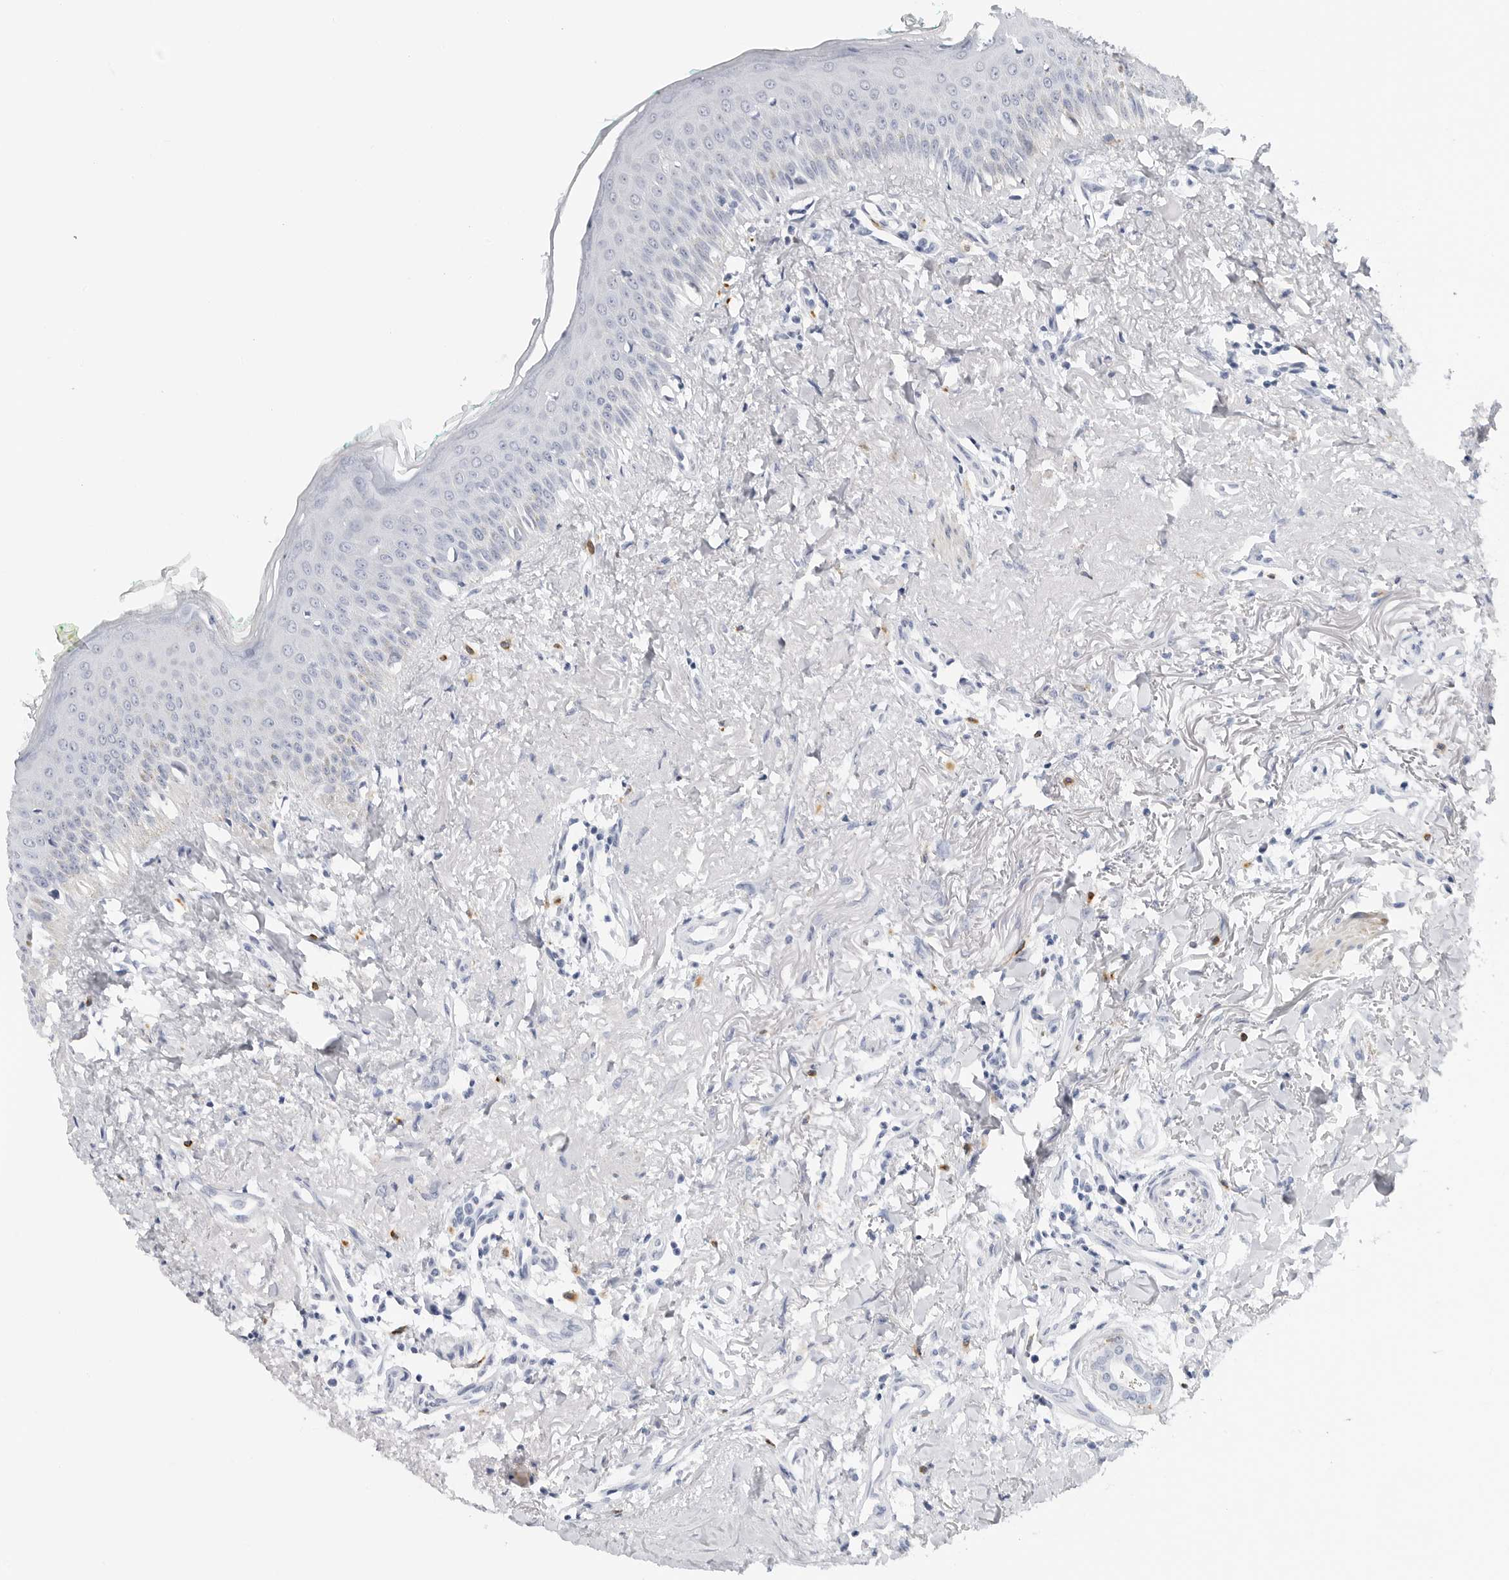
{"staining": {"intensity": "negative", "quantity": "none", "location": "none"}, "tissue": "oral mucosa", "cell_type": "Squamous epithelial cells", "image_type": "normal", "snomed": [{"axis": "morphology", "description": "Normal tissue, NOS"}, {"axis": "topography", "description": "Oral tissue"}], "caption": "This micrograph is of normal oral mucosa stained with immunohistochemistry (IHC) to label a protein in brown with the nuclei are counter-stained blue. There is no expression in squamous epithelial cells. (DAB IHC, high magnification).", "gene": "HSPB7", "patient": {"sex": "female", "age": 70}}